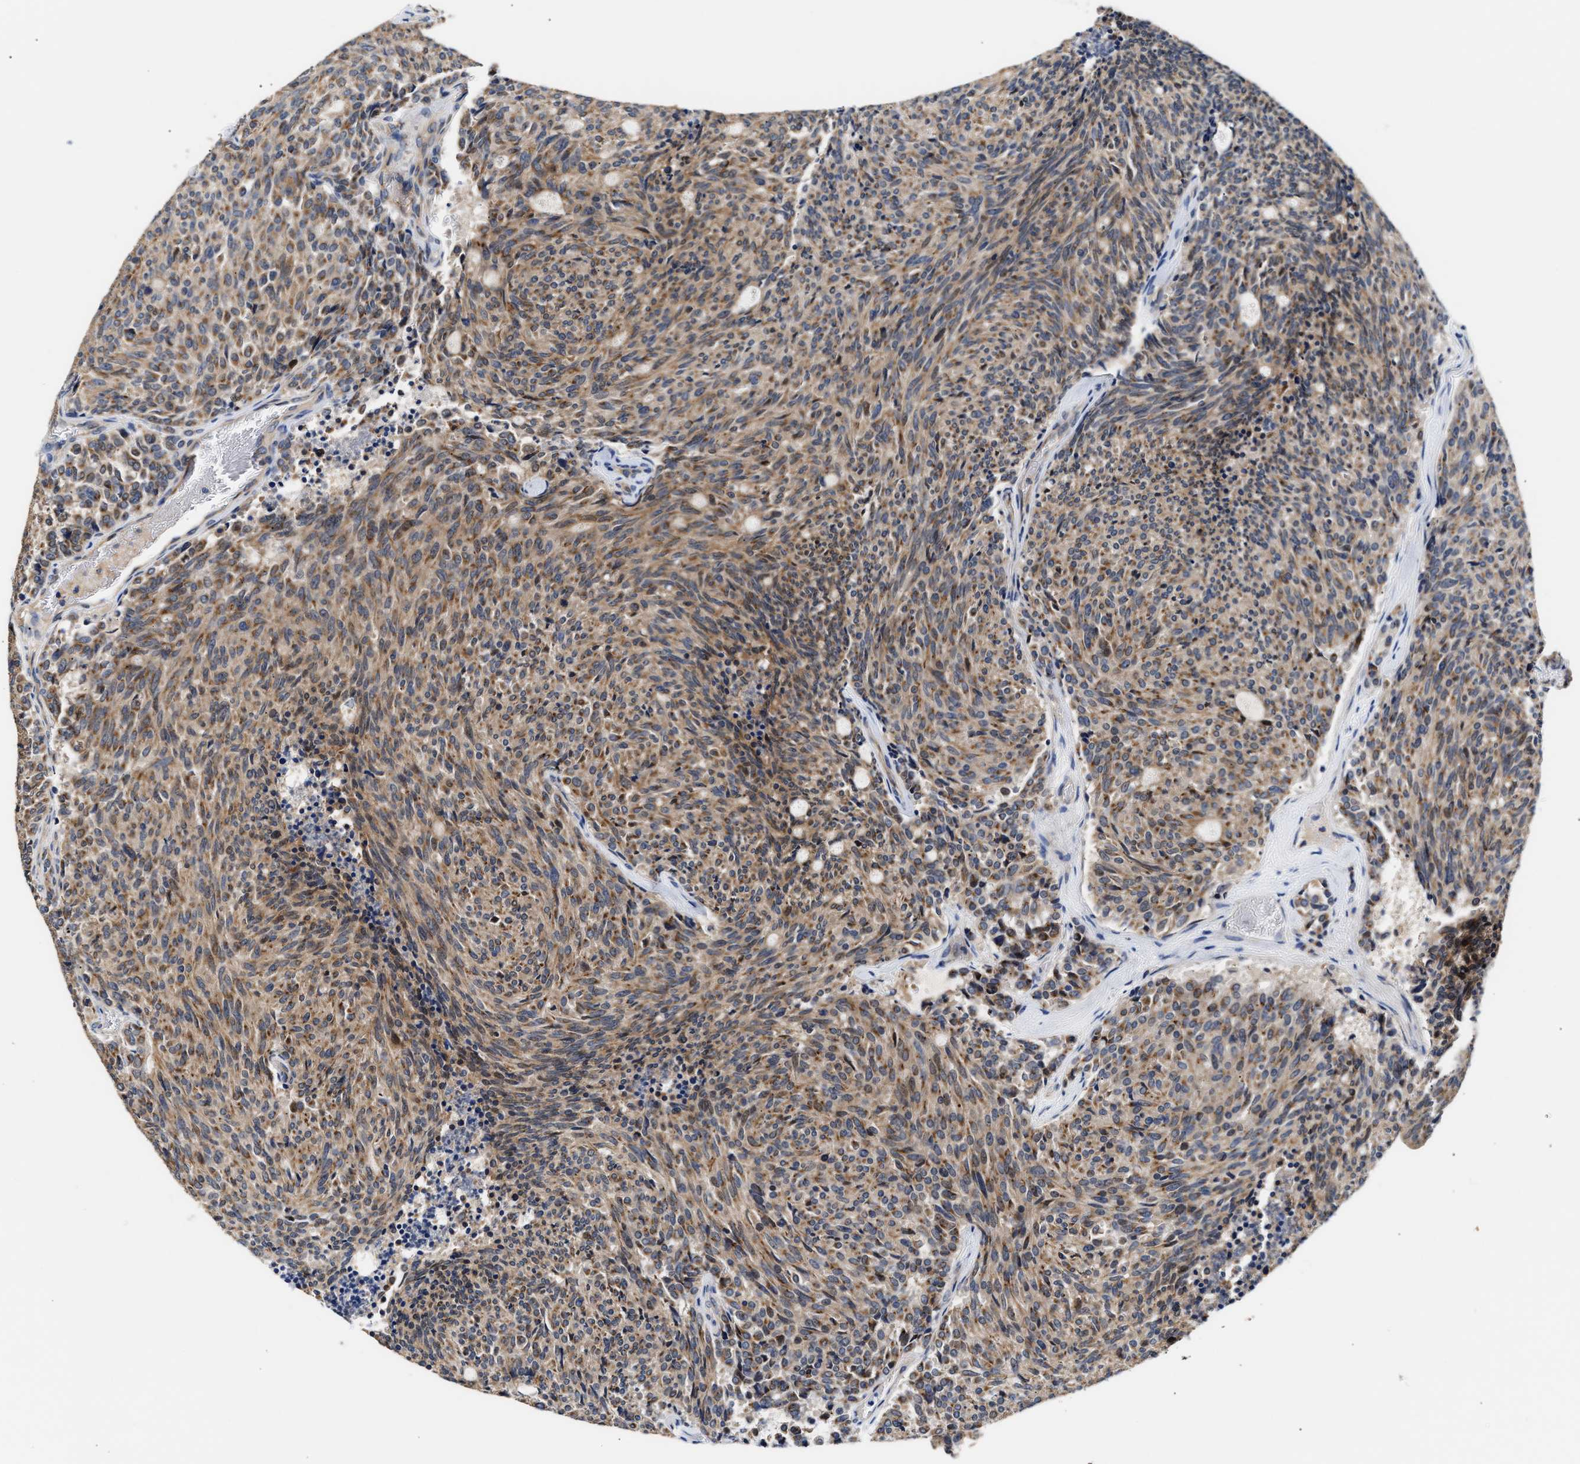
{"staining": {"intensity": "moderate", "quantity": "25%-75%", "location": "cytoplasmic/membranous"}, "tissue": "carcinoid", "cell_type": "Tumor cells", "image_type": "cancer", "snomed": [{"axis": "morphology", "description": "Carcinoid, malignant, NOS"}, {"axis": "topography", "description": "Pancreas"}], "caption": "Brown immunohistochemical staining in human carcinoid (malignant) exhibits moderate cytoplasmic/membranous positivity in approximately 25%-75% of tumor cells.", "gene": "CCDC146", "patient": {"sex": "female", "age": 54}}